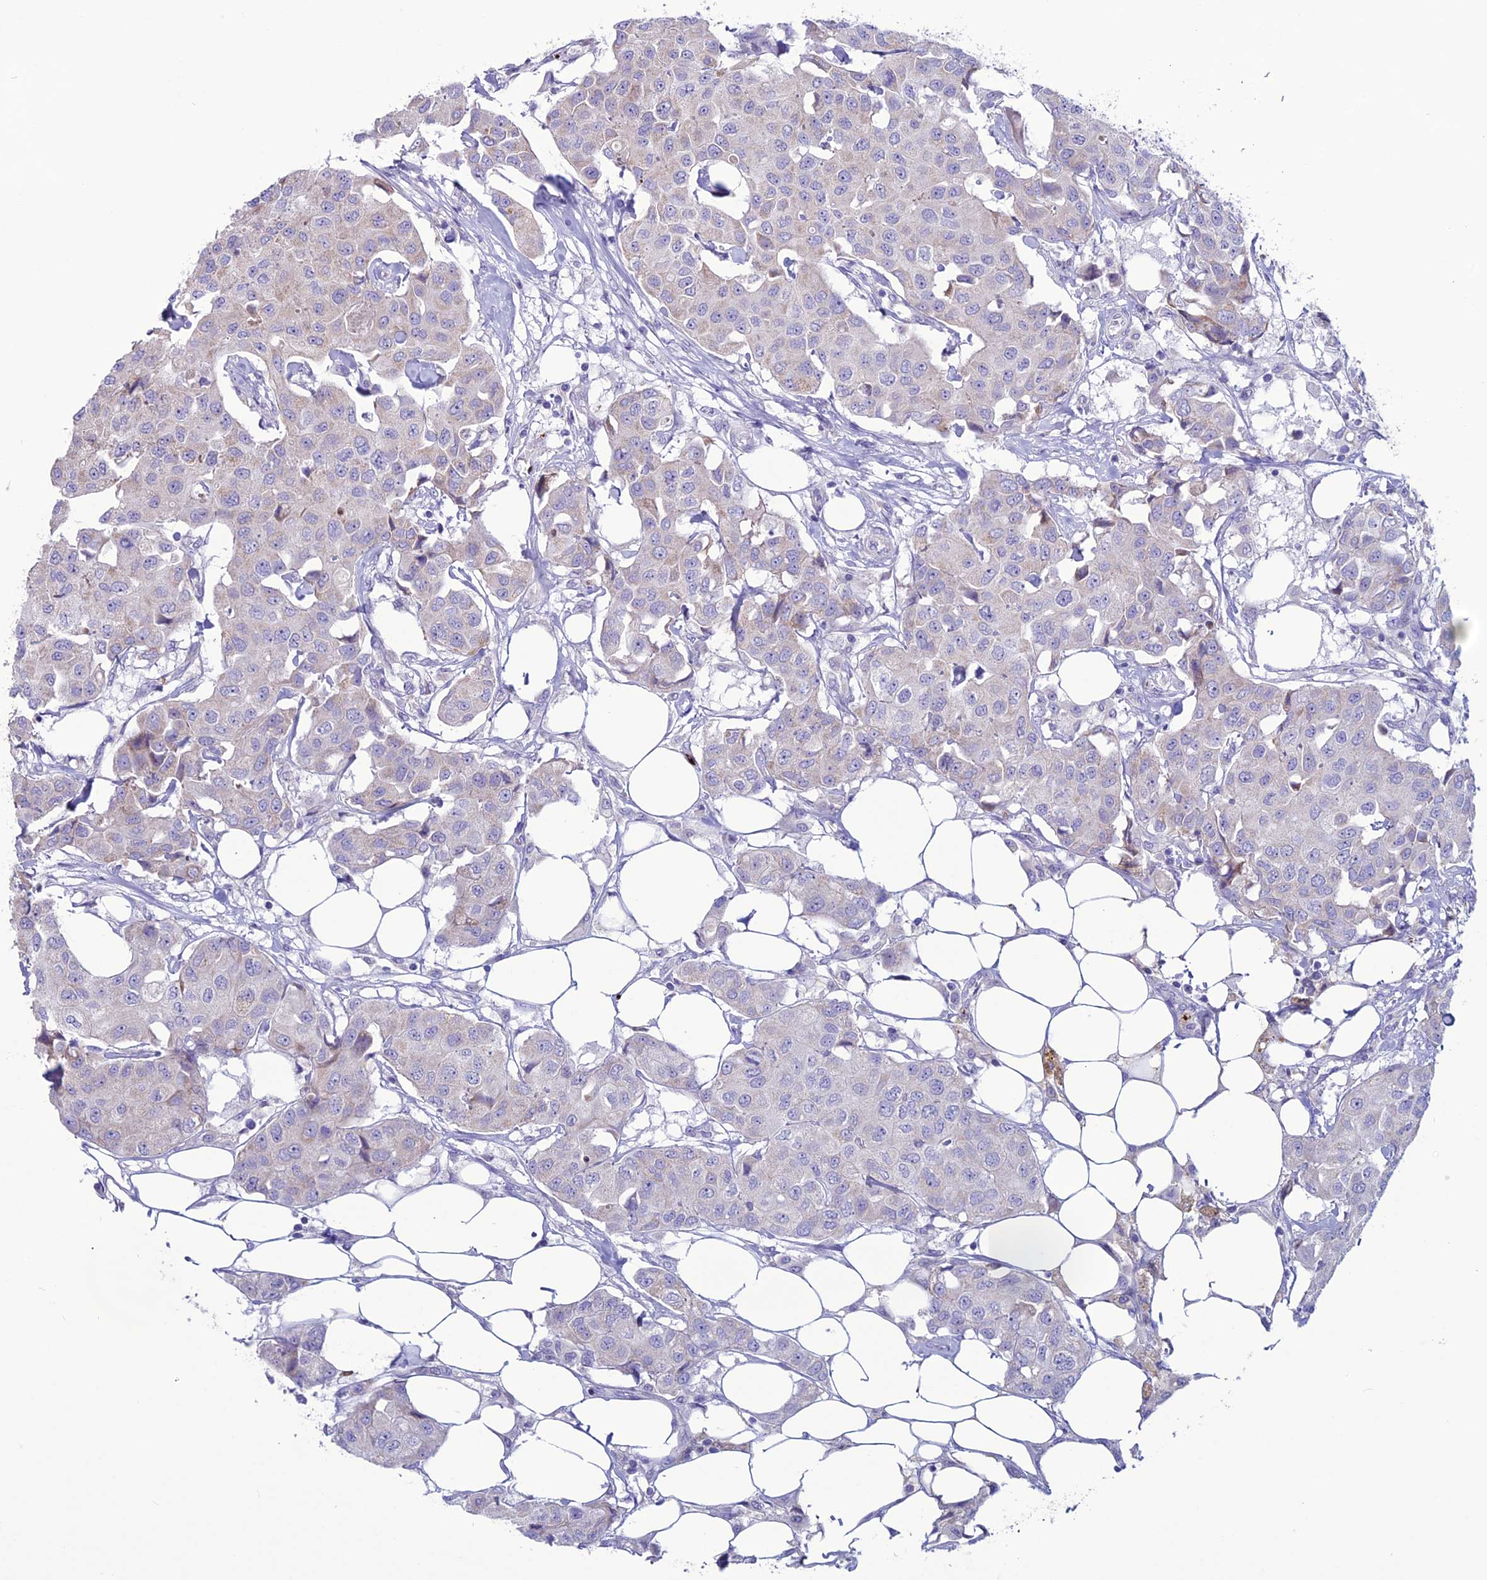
{"staining": {"intensity": "negative", "quantity": "none", "location": "none"}, "tissue": "breast cancer", "cell_type": "Tumor cells", "image_type": "cancer", "snomed": [{"axis": "morphology", "description": "Duct carcinoma"}, {"axis": "topography", "description": "Breast"}], "caption": "This is an immunohistochemistry photomicrograph of human breast cancer. There is no positivity in tumor cells.", "gene": "C21orf140", "patient": {"sex": "female", "age": 80}}